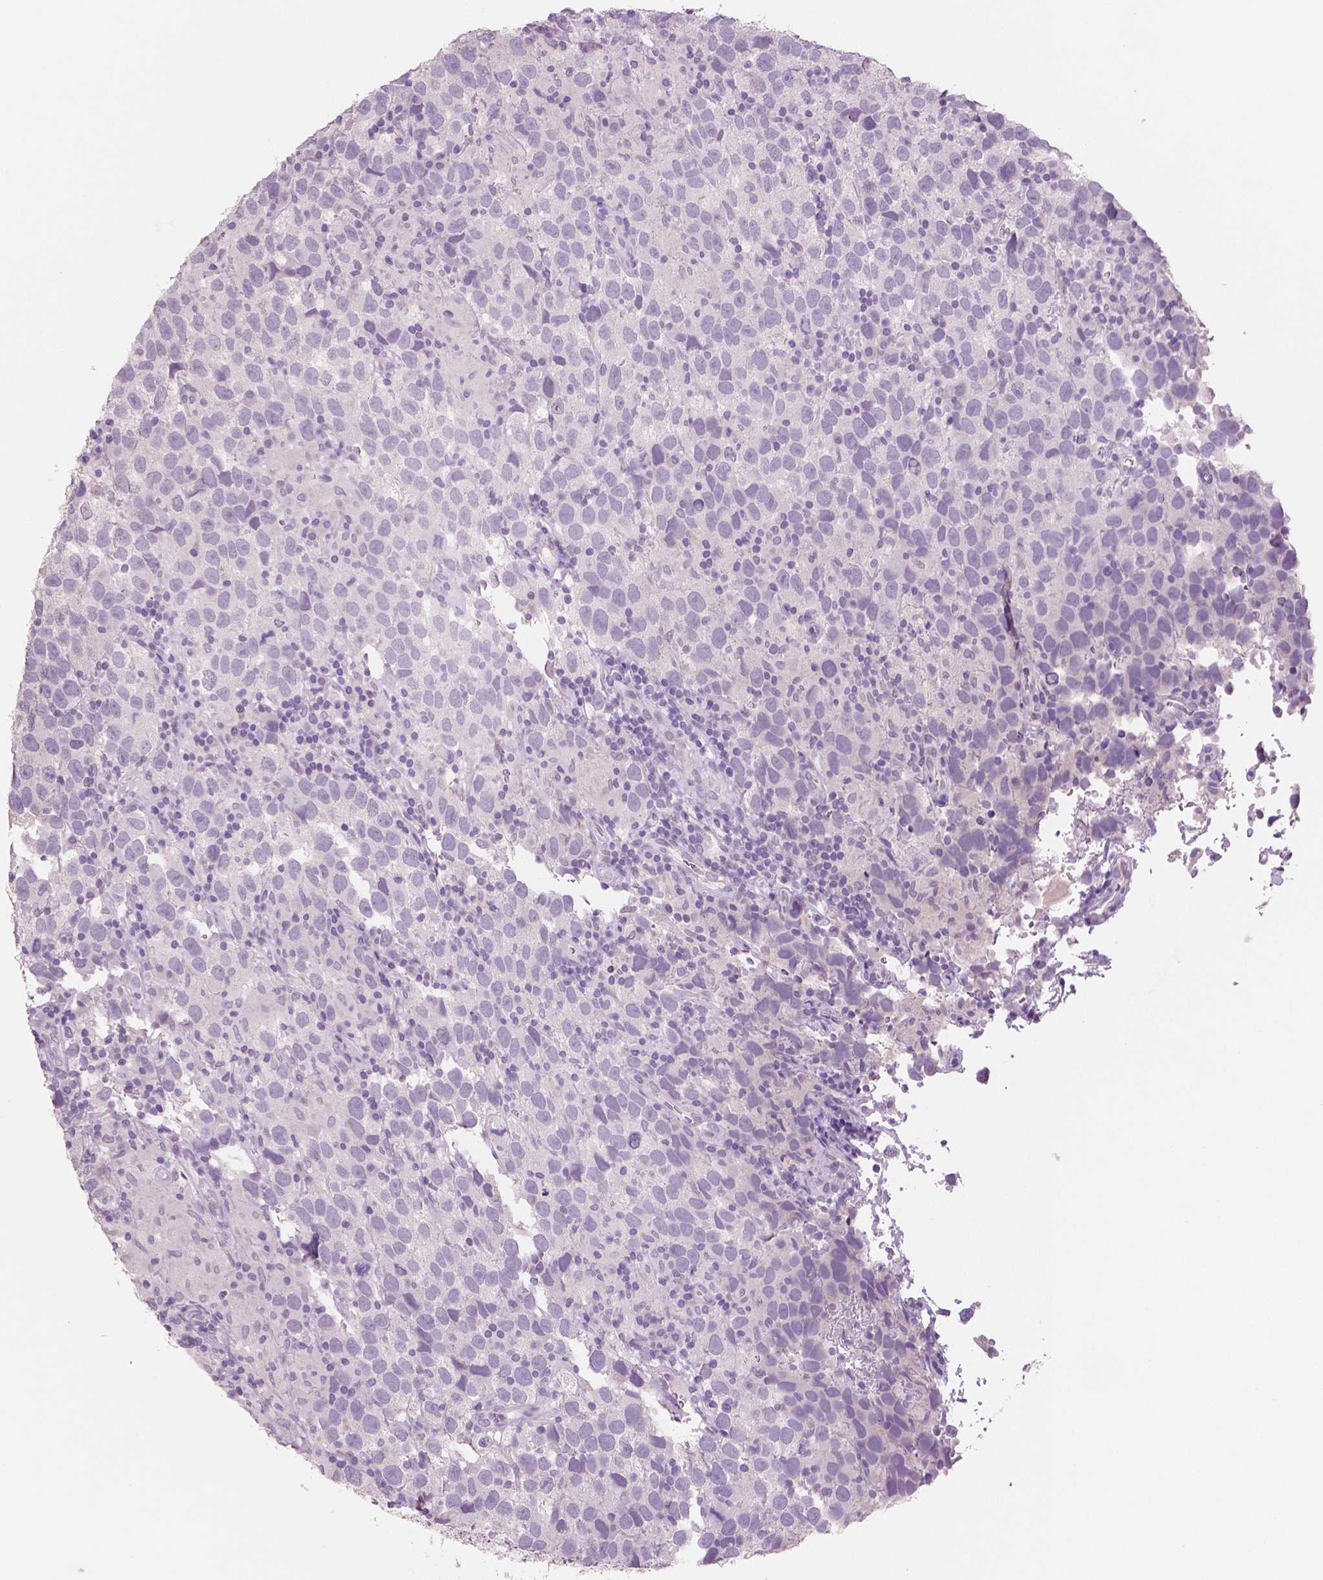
{"staining": {"intensity": "negative", "quantity": "none", "location": "none"}, "tissue": "testis cancer", "cell_type": "Tumor cells", "image_type": "cancer", "snomed": [{"axis": "morphology", "description": "Seminoma, NOS"}, {"axis": "topography", "description": "Testis"}], "caption": "Testis cancer (seminoma) was stained to show a protein in brown. There is no significant expression in tumor cells.", "gene": "NECAB2", "patient": {"sex": "male", "age": 26}}